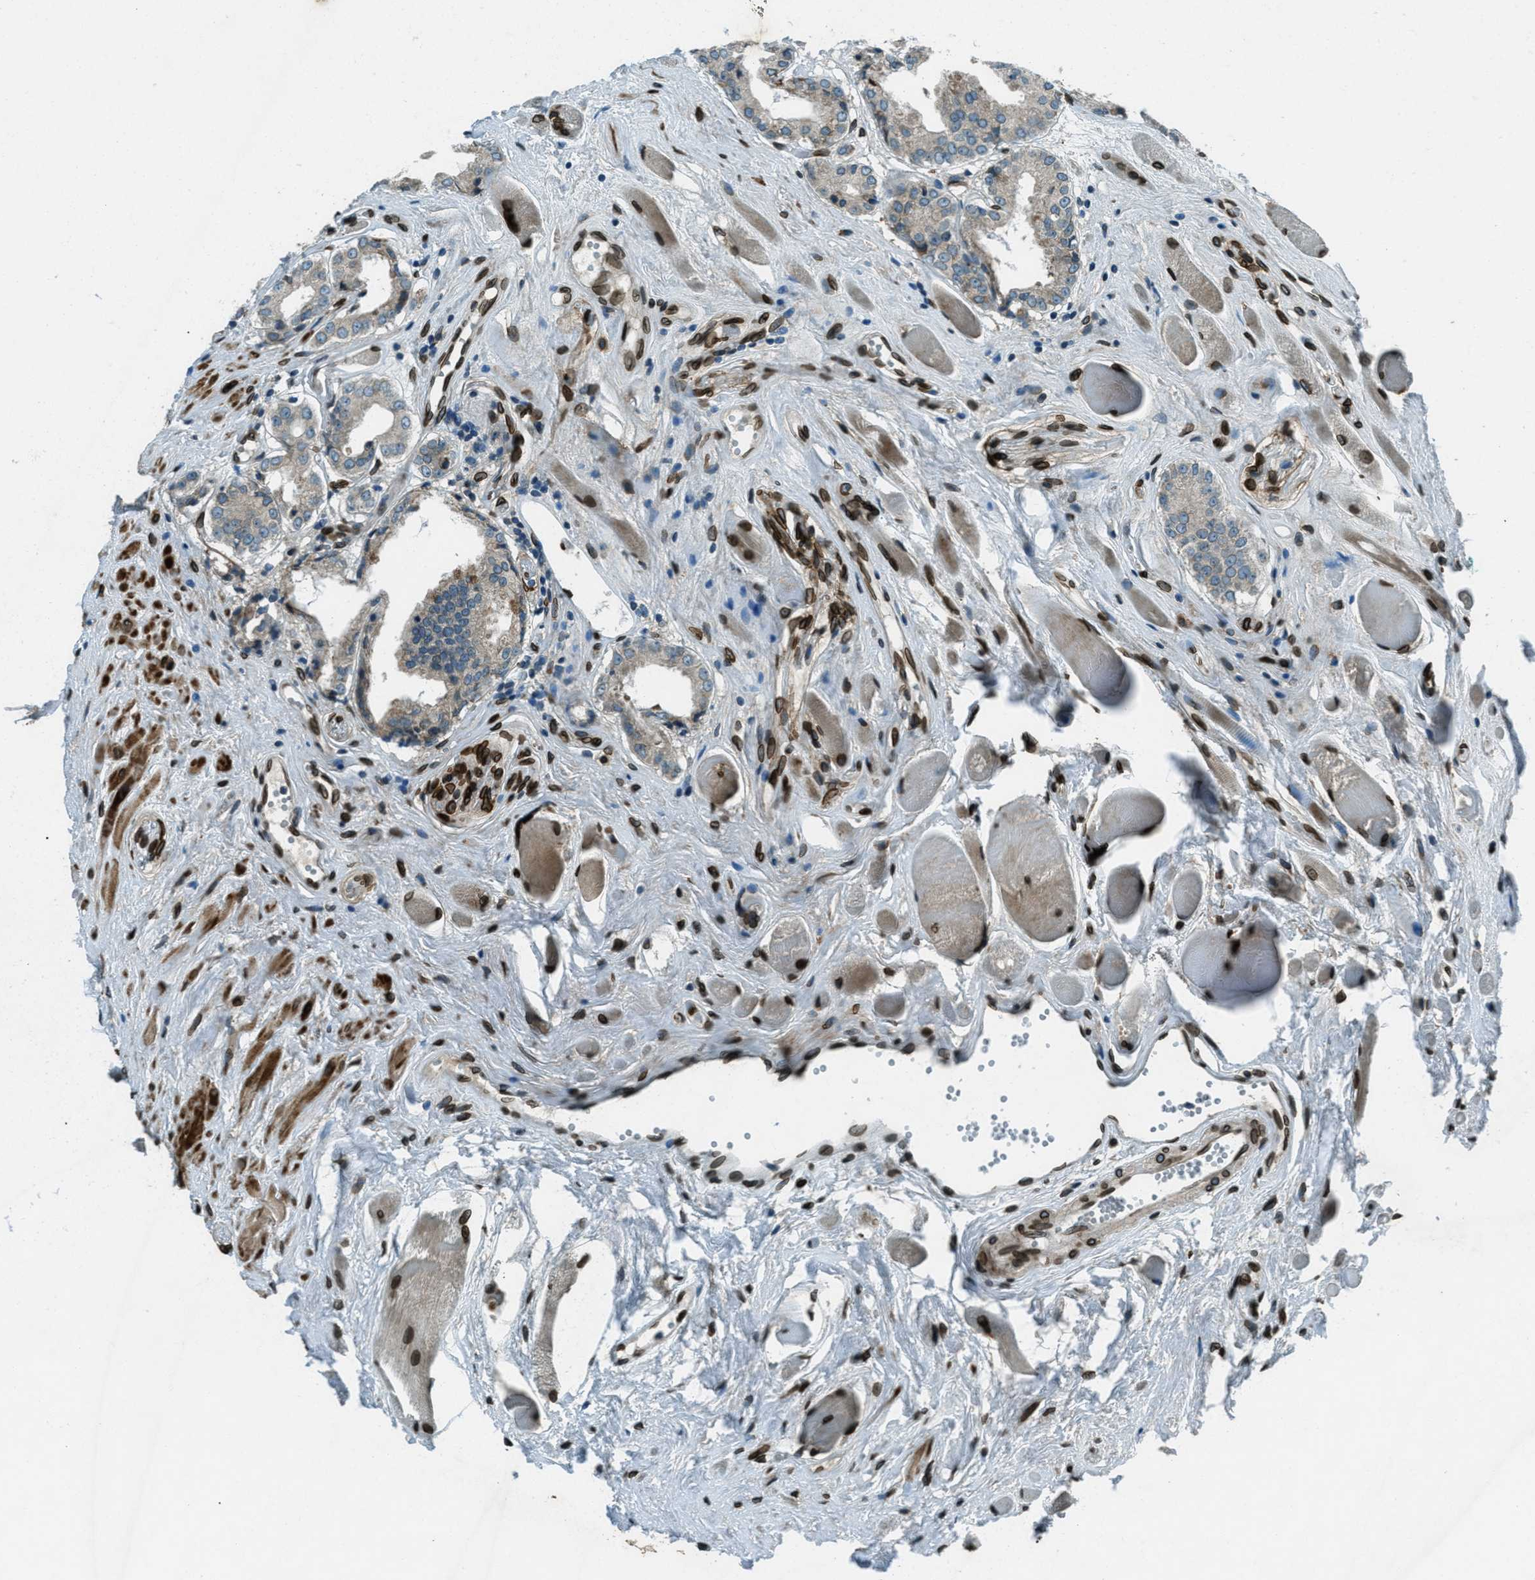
{"staining": {"intensity": "negative", "quantity": "none", "location": "none"}, "tissue": "prostate cancer", "cell_type": "Tumor cells", "image_type": "cancer", "snomed": [{"axis": "morphology", "description": "Adenocarcinoma, Low grade"}, {"axis": "topography", "description": "Prostate"}], "caption": "The histopathology image shows no staining of tumor cells in adenocarcinoma (low-grade) (prostate).", "gene": "LEMD2", "patient": {"sex": "male", "age": 57}}